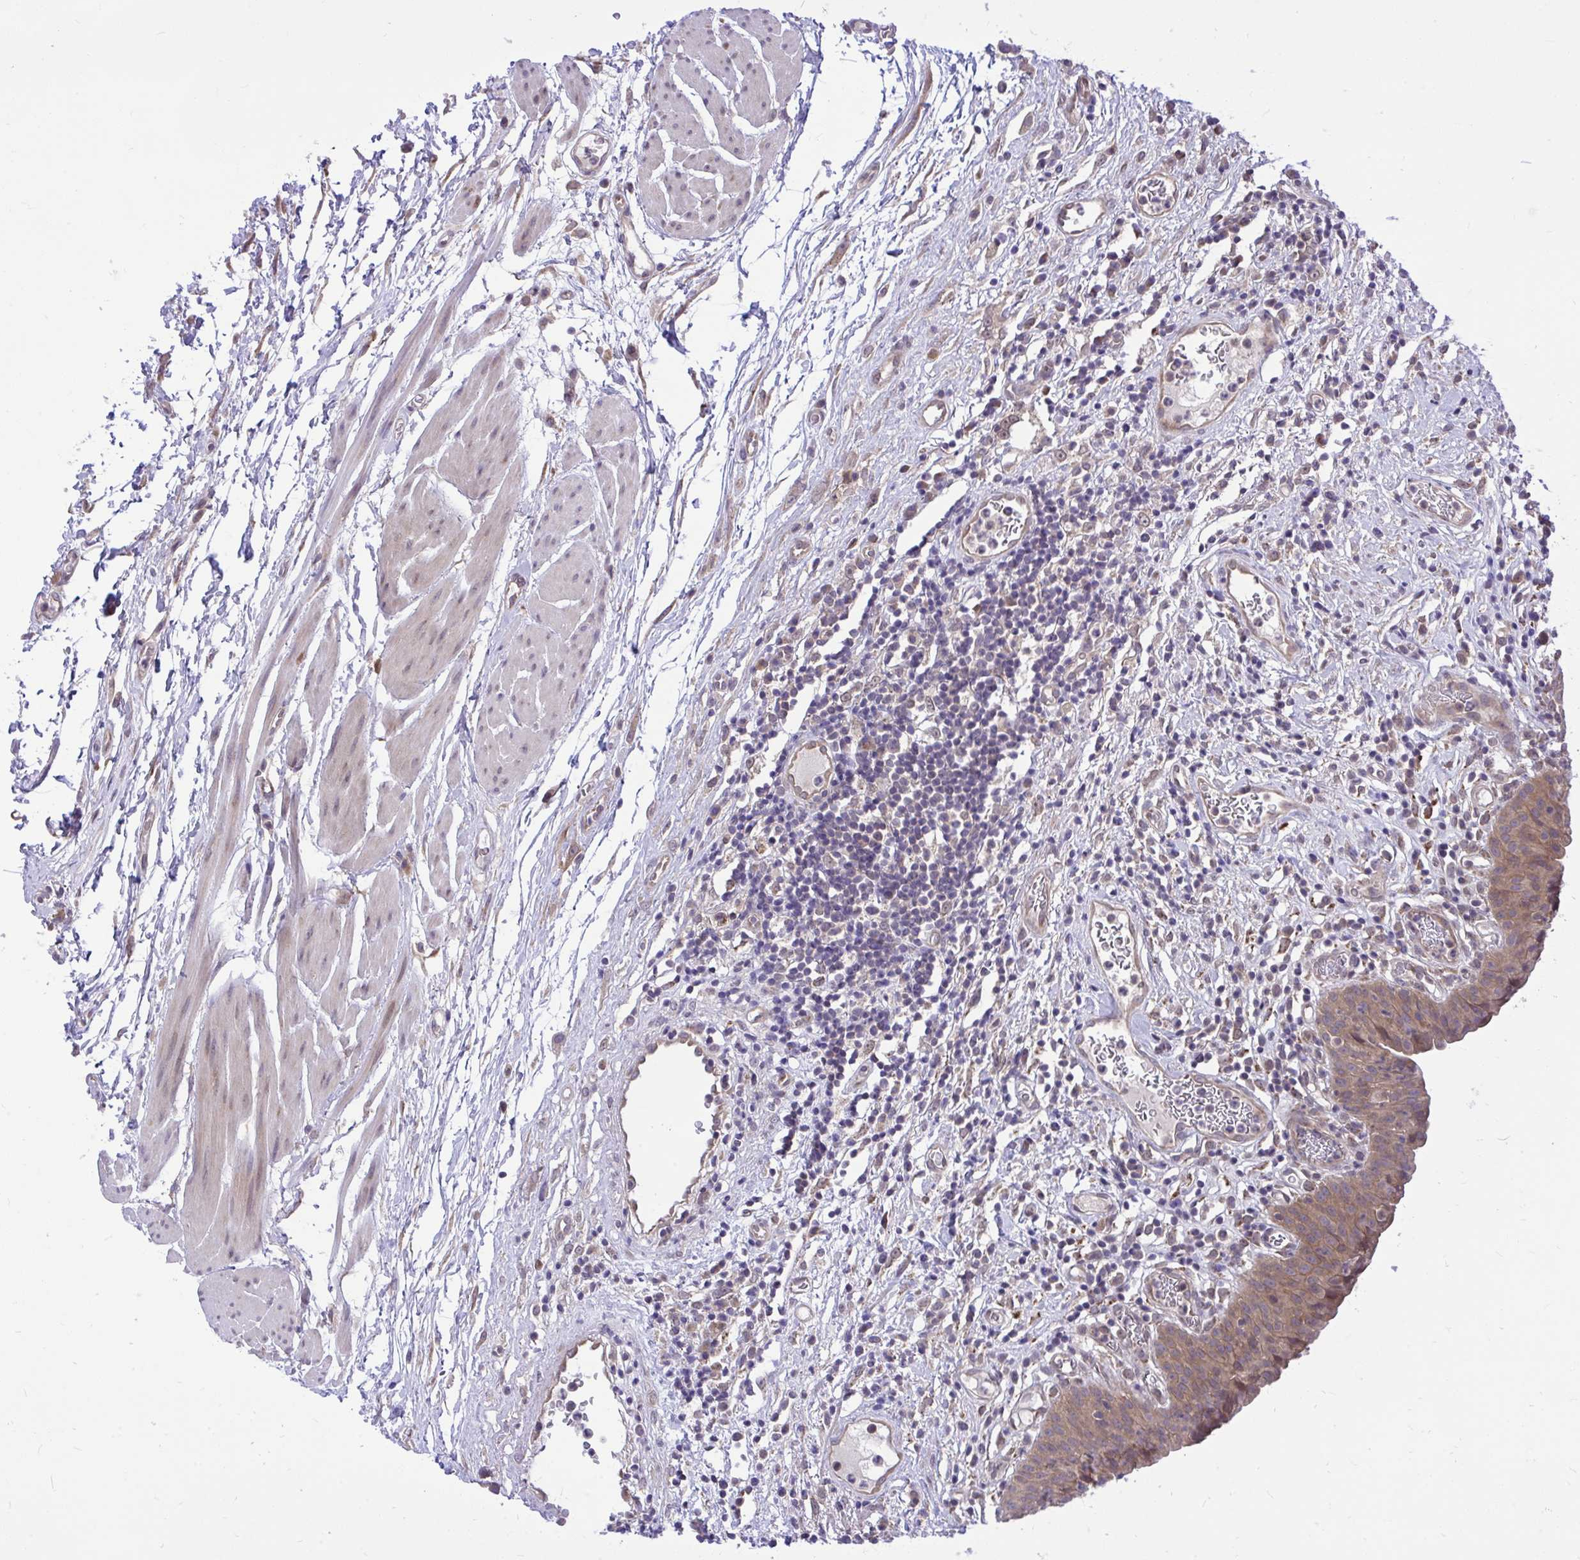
{"staining": {"intensity": "moderate", "quantity": ">75%", "location": "cytoplasmic/membranous,nuclear"}, "tissue": "urinary bladder", "cell_type": "Urothelial cells", "image_type": "normal", "snomed": [{"axis": "morphology", "description": "Normal tissue, NOS"}, {"axis": "morphology", "description": "Inflammation, NOS"}, {"axis": "topography", "description": "Urinary bladder"}], "caption": "Human urinary bladder stained for a protein (brown) reveals moderate cytoplasmic/membranous,nuclear positive positivity in about >75% of urothelial cells.", "gene": "CEACAM18", "patient": {"sex": "male", "age": 57}}